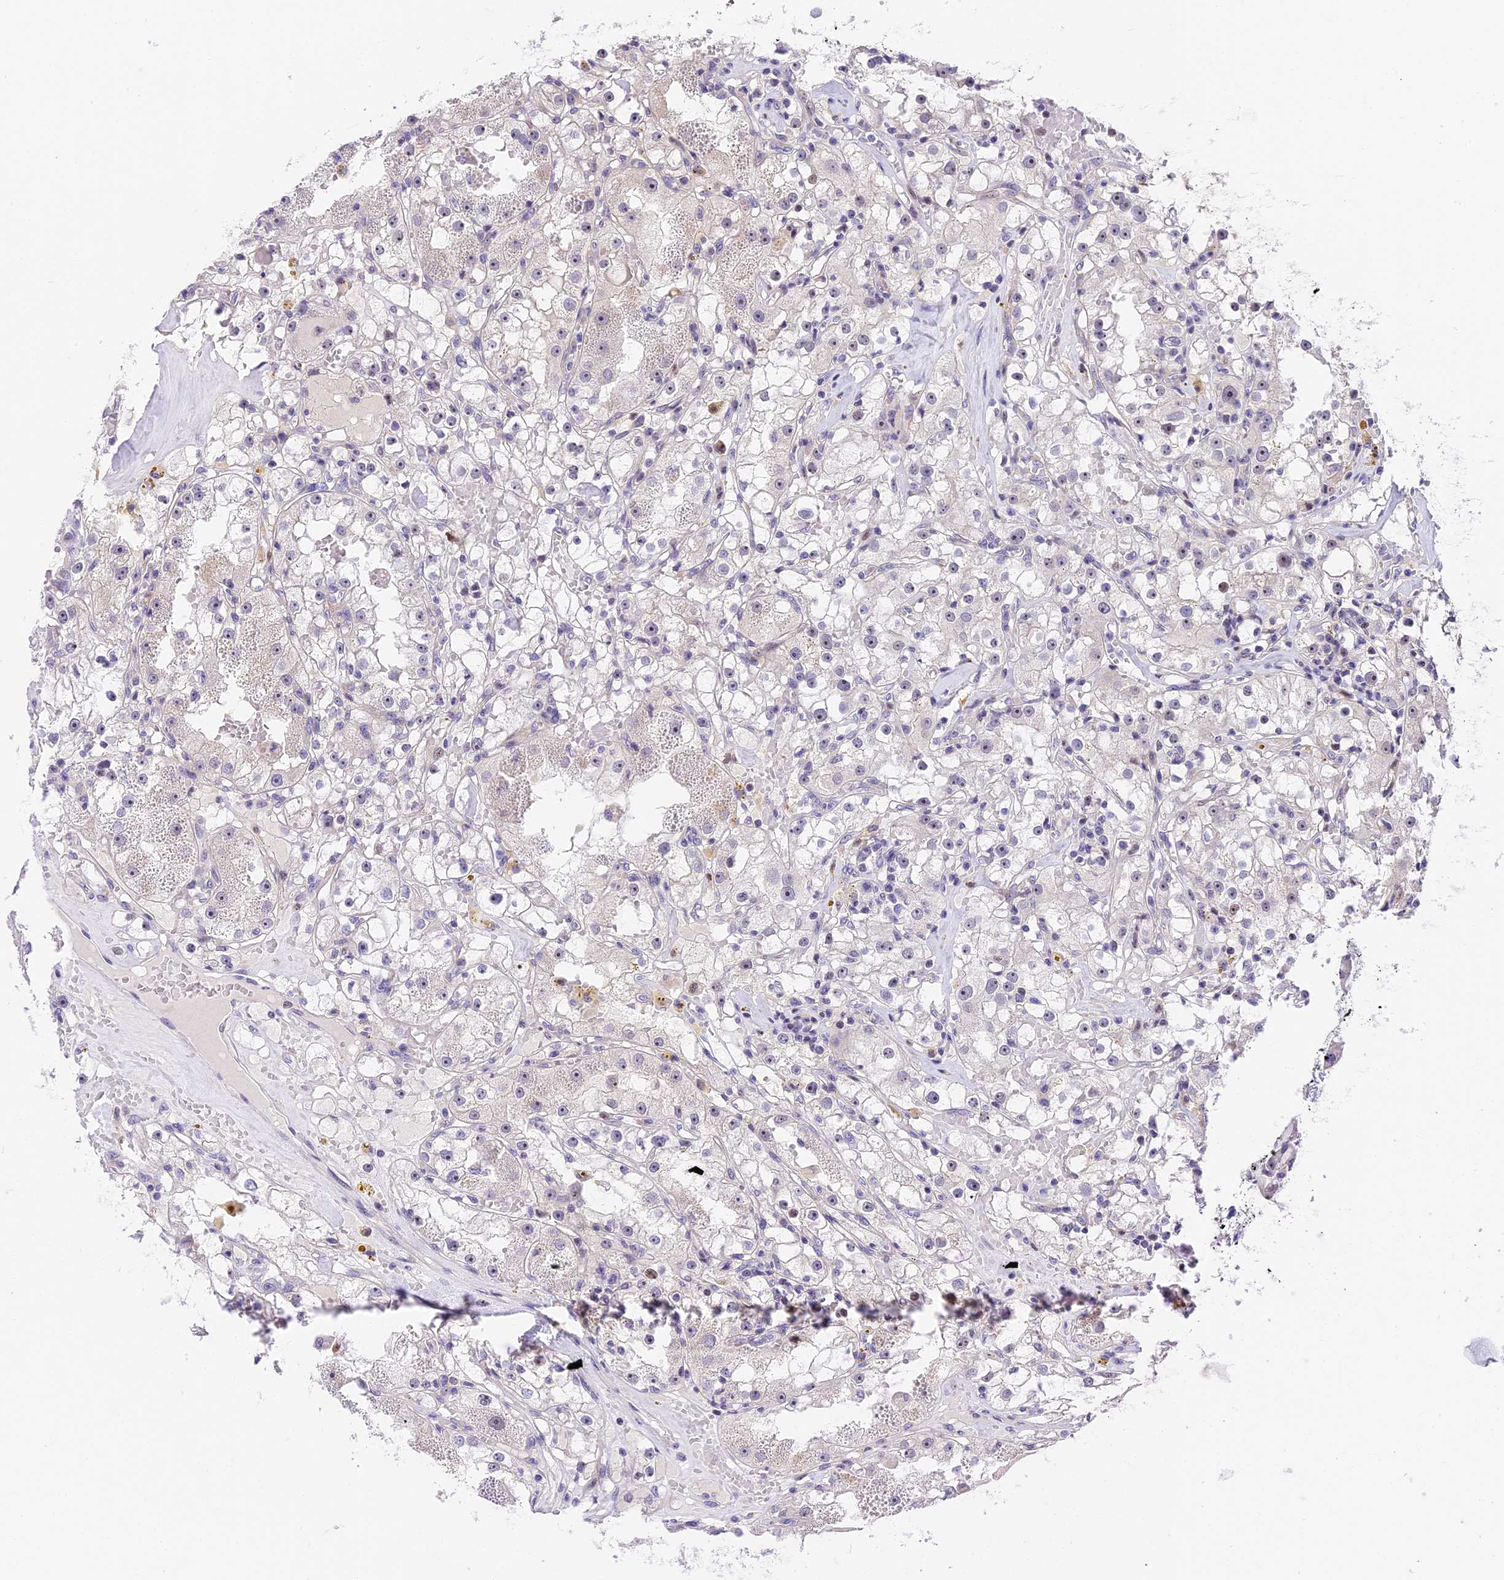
{"staining": {"intensity": "moderate", "quantity": "<25%", "location": "nuclear"}, "tissue": "renal cancer", "cell_type": "Tumor cells", "image_type": "cancer", "snomed": [{"axis": "morphology", "description": "Adenocarcinoma, NOS"}, {"axis": "topography", "description": "Kidney"}], "caption": "Renal adenocarcinoma stained with DAB immunohistochemistry (IHC) shows low levels of moderate nuclear staining in about <25% of tumor cells. (DAB (3,3'-diaminobenzidine) = brown stain, brightfield microscopy at high magnification).", "gene": "MIDN", "patient": {"sex": "male", "age": 56}}